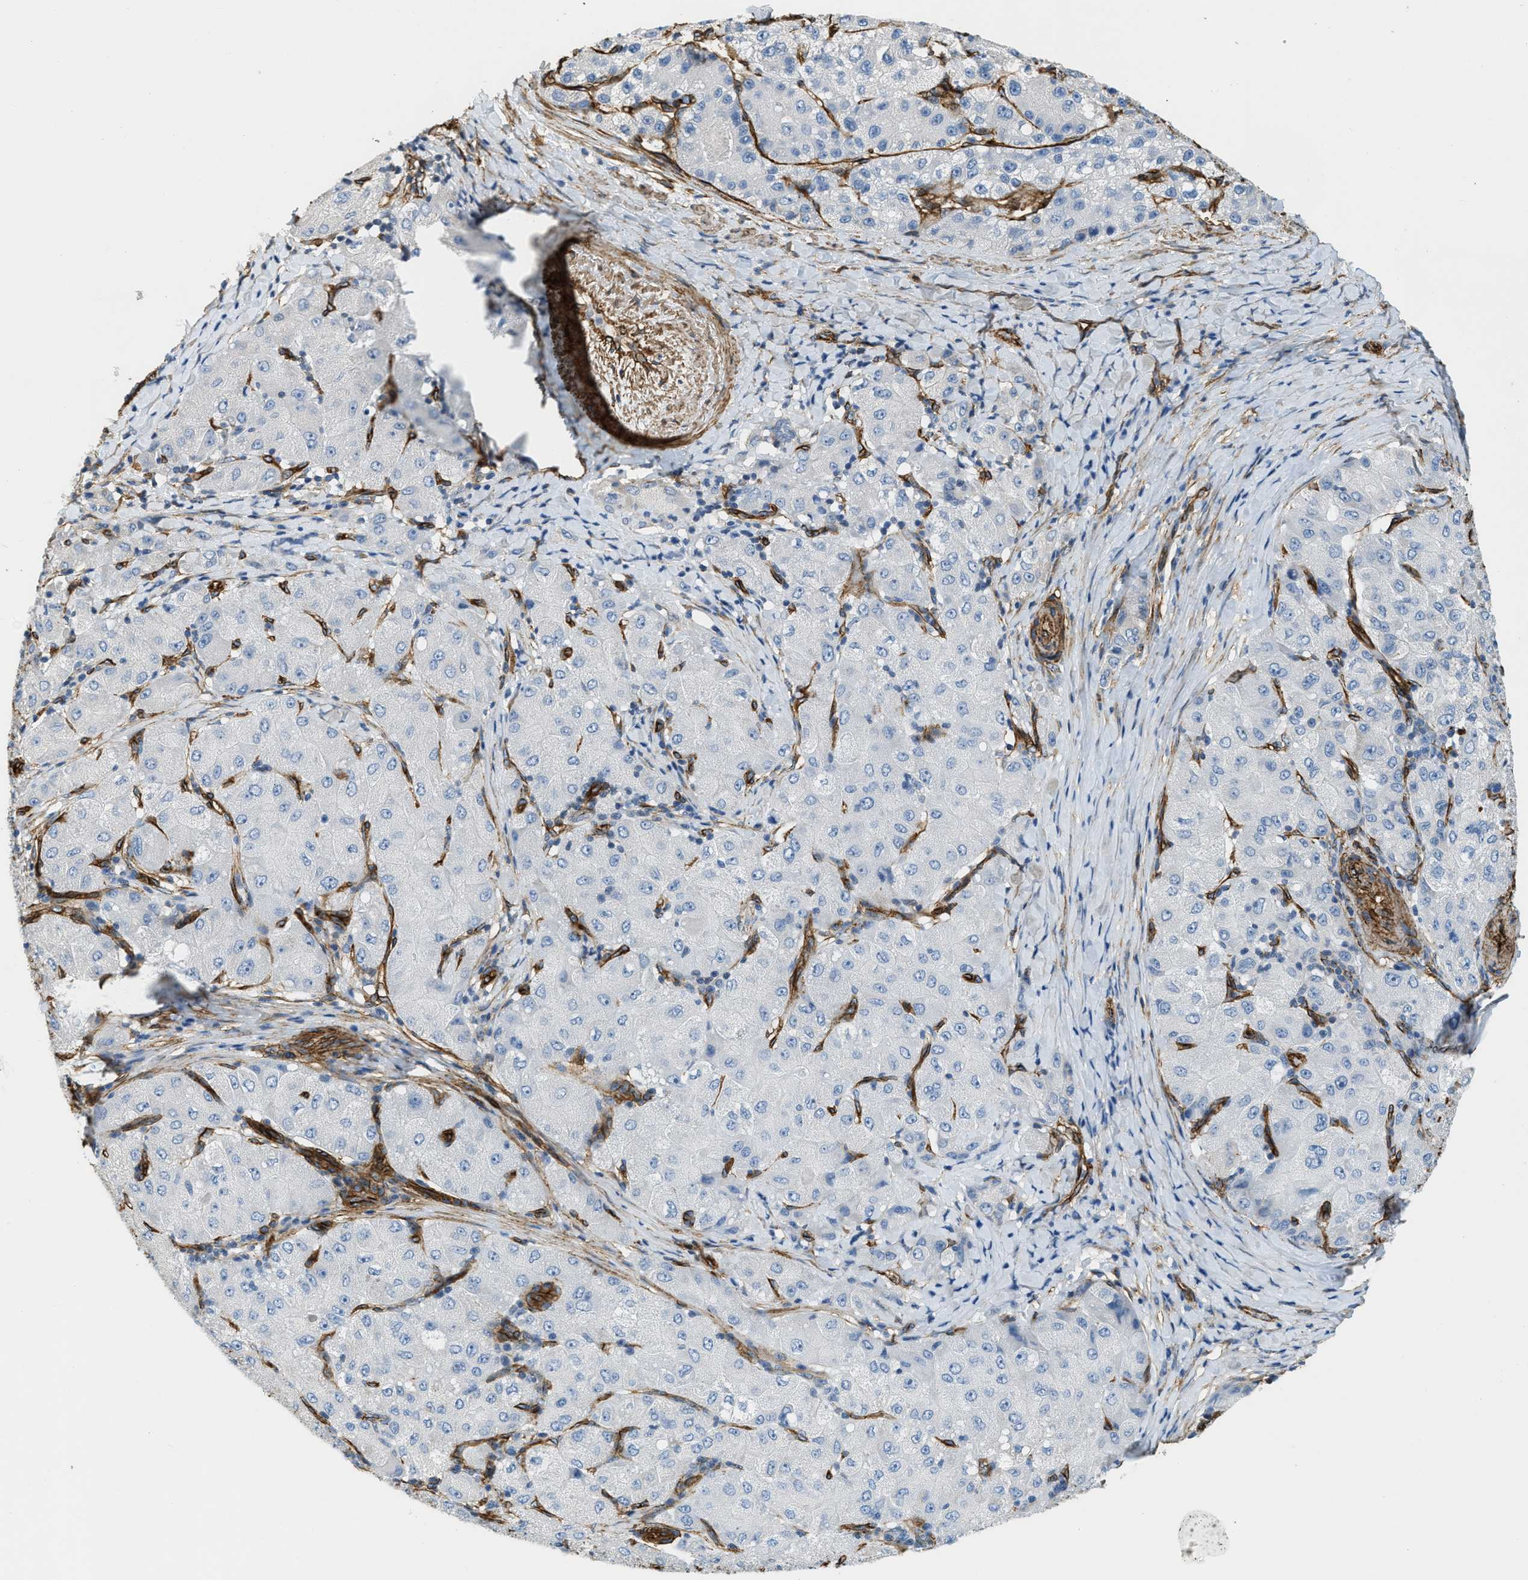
{"staining": {"intensity": "negative", "quantity": "none", "location": "none"}, "tissue": "liver cancer", "cell_type": "Tumor cells", "image_type": "cancer", "snomed": [{"axis": "morphology", "description": "Carcinoma, Hepatocellular, NOS"}, {"axis": "topography", "description": "Liver"}], "caption": "Immunohistochemistry histopathology image of human liver hepatocellular carcinoma stained for a protein (brown), which displays no staining in tumor cells.", "gene": "TMEM43", "patient": {"sex": "male", "age": 80}}